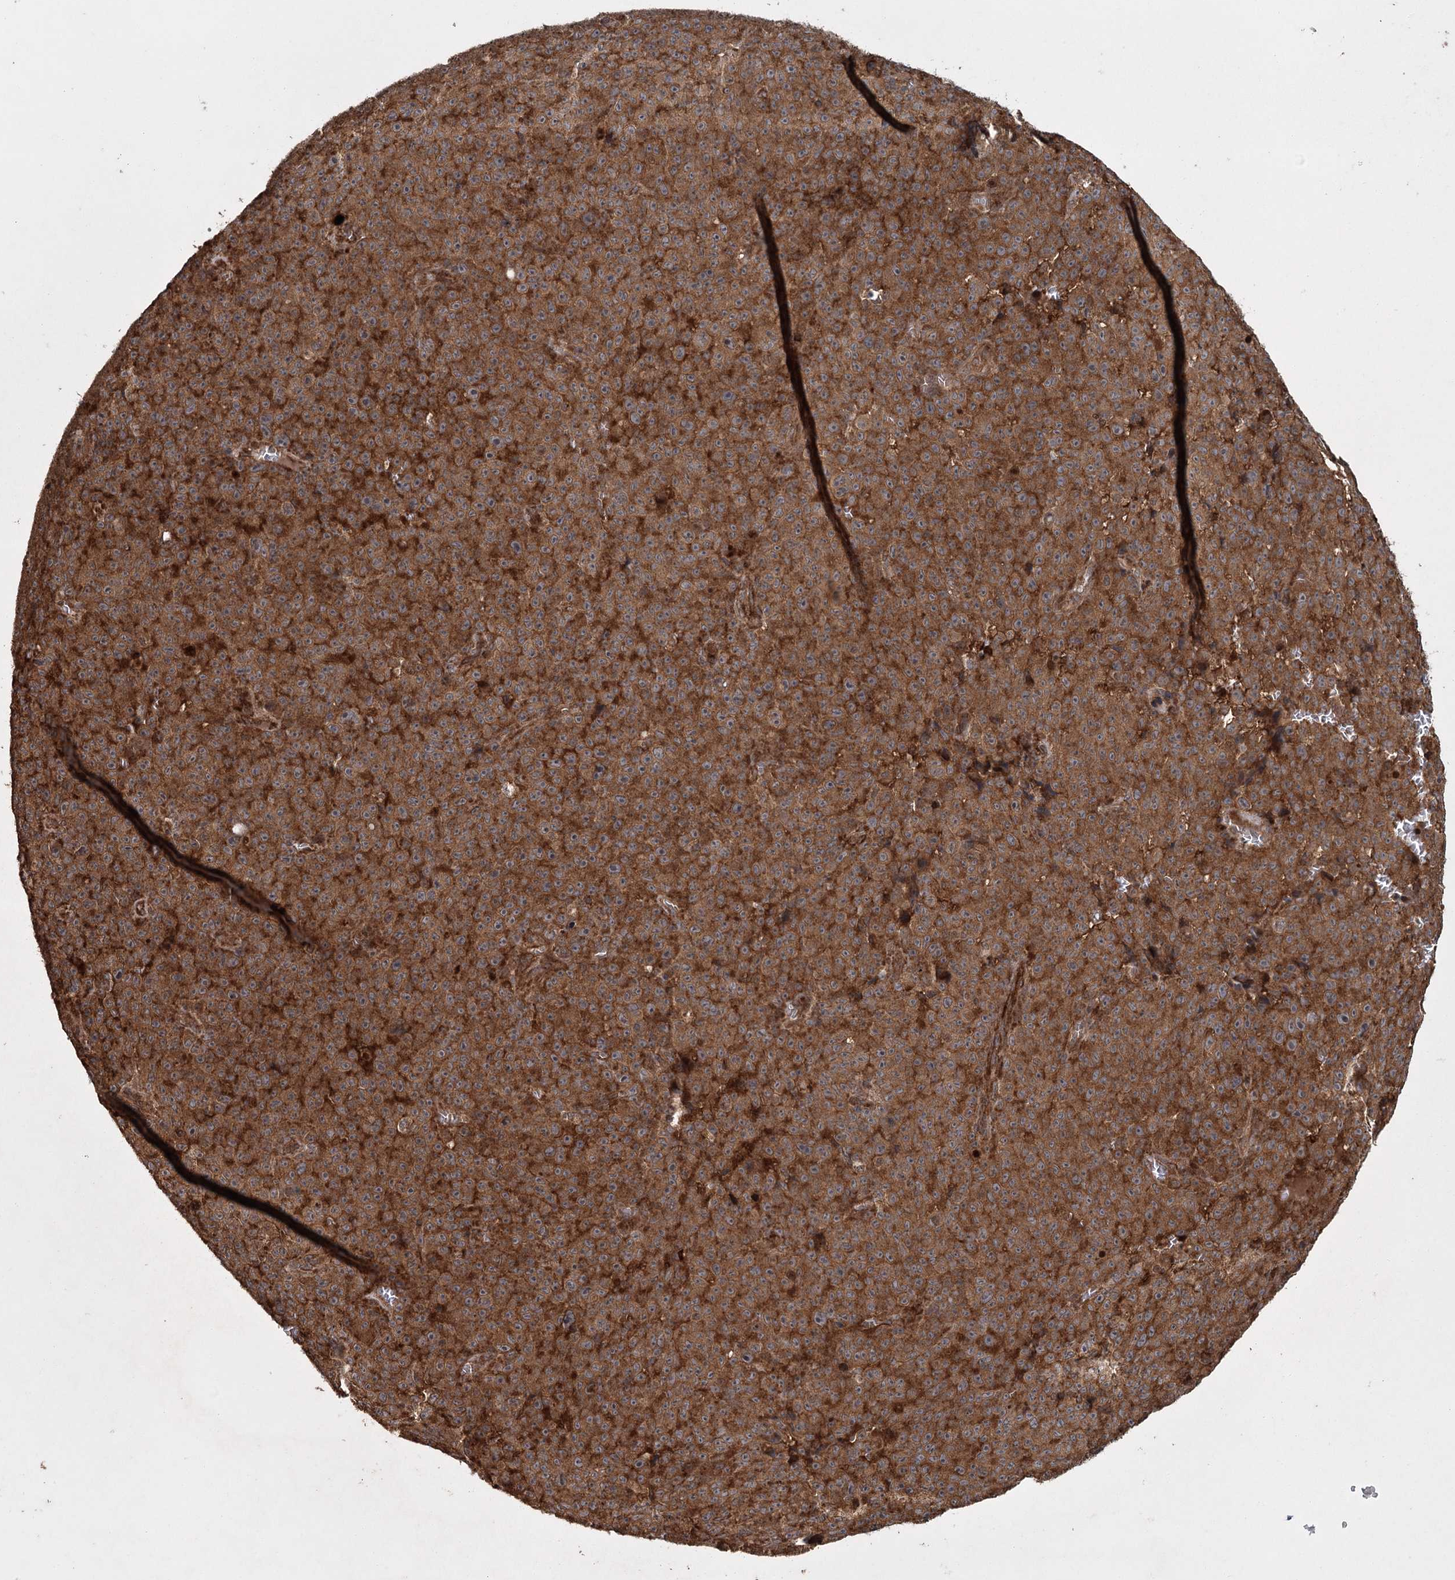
{"staining": {"intensity": "strong", "quantity": ">75%", "location": "cytoplasmic/membranous"}, "tissue": "melanoma", "cell_type": "Tumor cells", "image_type": "cancer", "snomed": [{"axis": "morphology", "description": "Malignant melanoma, NOS"}, {"axis": "topography", "description": "Skin"}], "caption": "Immunohistochemical staining of human malignant melanoma shows high levels of strong cytoplasmic/membranous protein expression in about >75% of tumor cells. (Brightfield microscopy of DAB IHC at high magnification).", "gene": "RPAP3", "patient": {"sex": "female", "age": 82}}